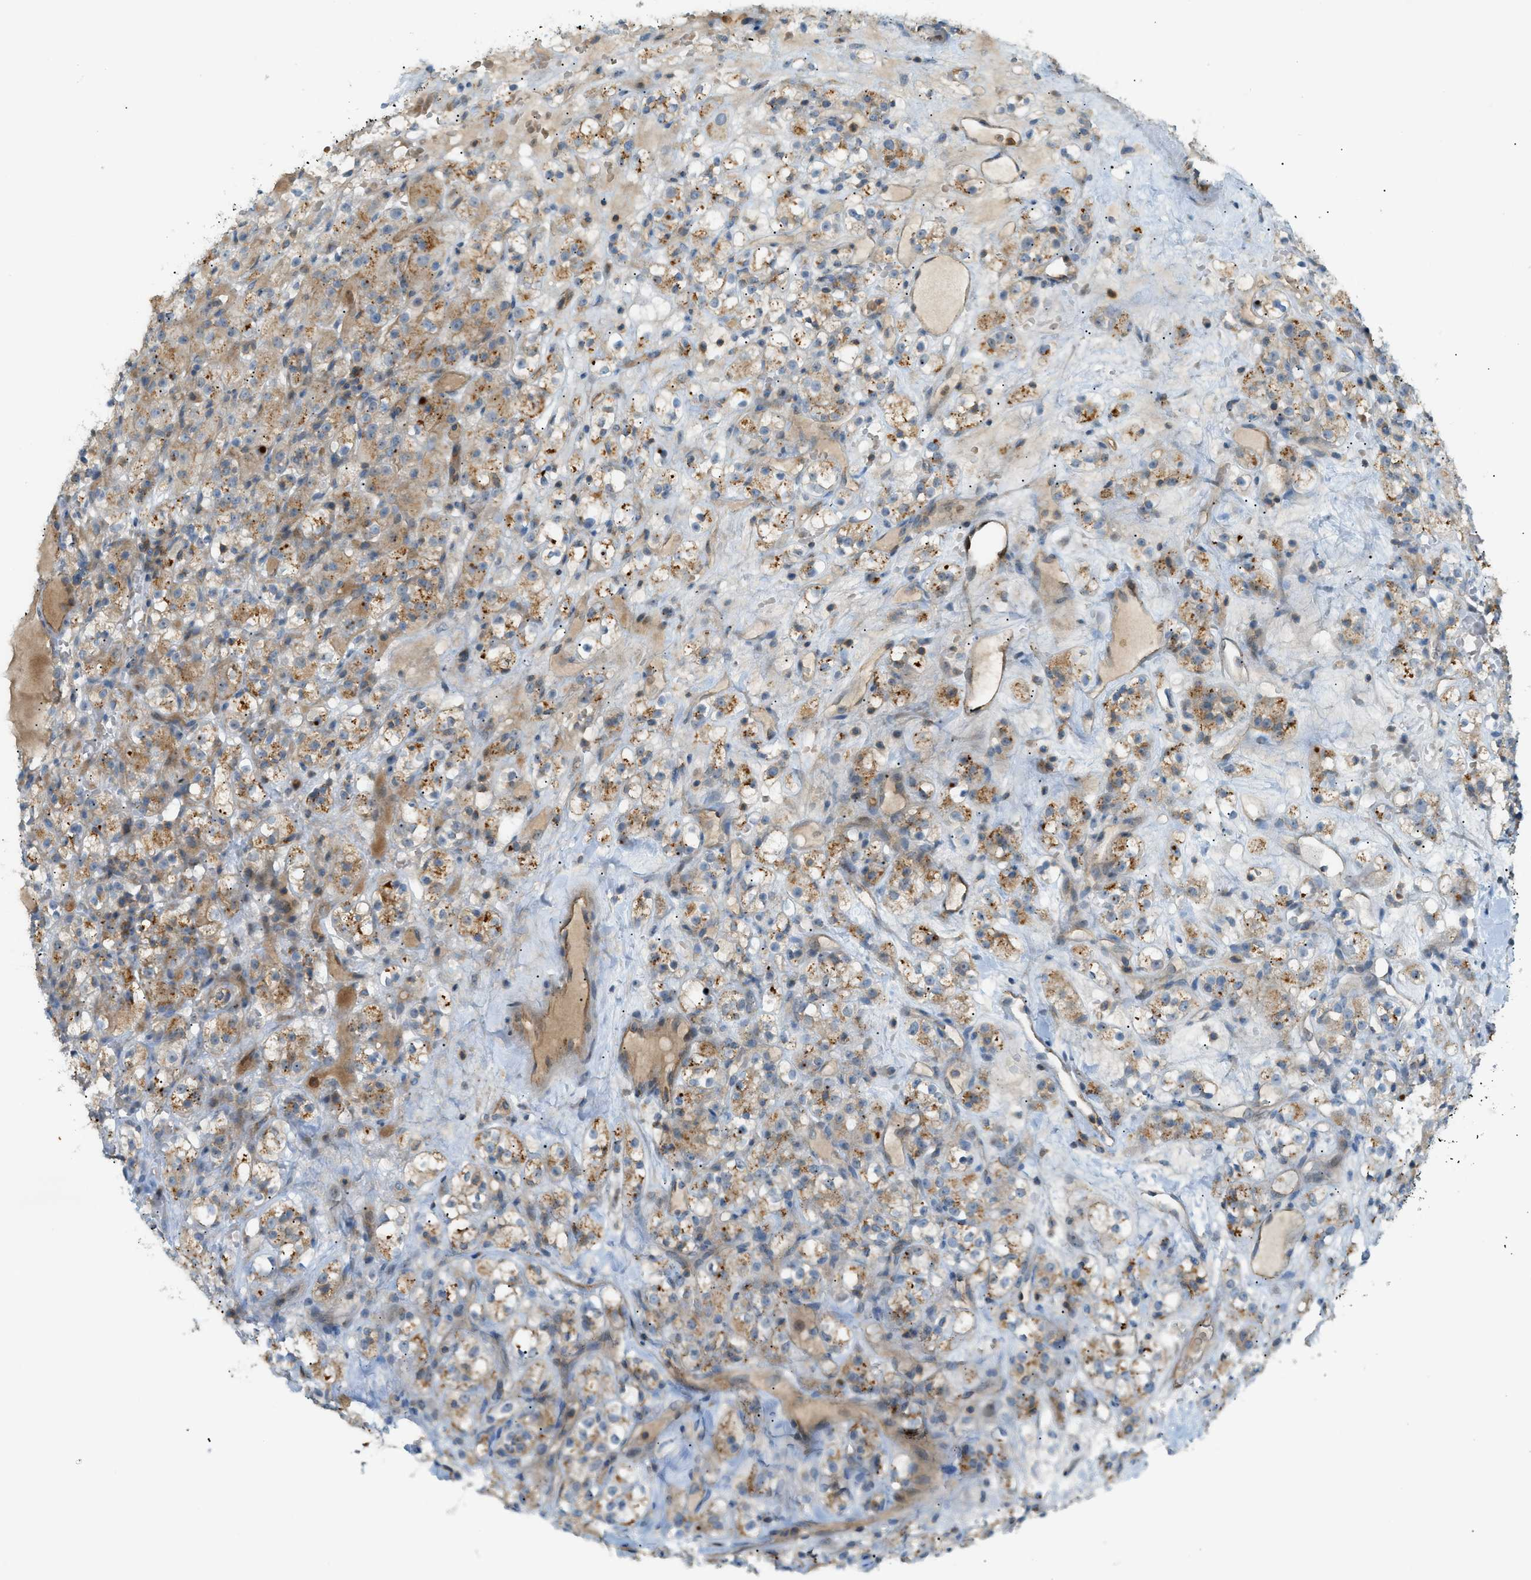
{"staining": {"intensity": "moderate", "quantity": "25%-75%", "location": "cytoplasmic/membranous"}, "tissue": "renal cancer", "cell_type": "Tumor cells", "image_type": "cancer", "snomed": [{"axis": "morphology", "description": "Normal tissue, NOS"}, {"axis": "morphology", "description": "Adenocarcinoma, NOS"}, {"axis": "topography", "description": "Kidney"}], "caption": "This is a photomicrograph of immunohistochemistry (IHC) staining of renal cancer (adenocarcinoma), which shows moderate staining in the cytoplasmic/membranous of tumor cells.", "gene": "GRK6", "patient": {"sex": "male", "age": 61}}